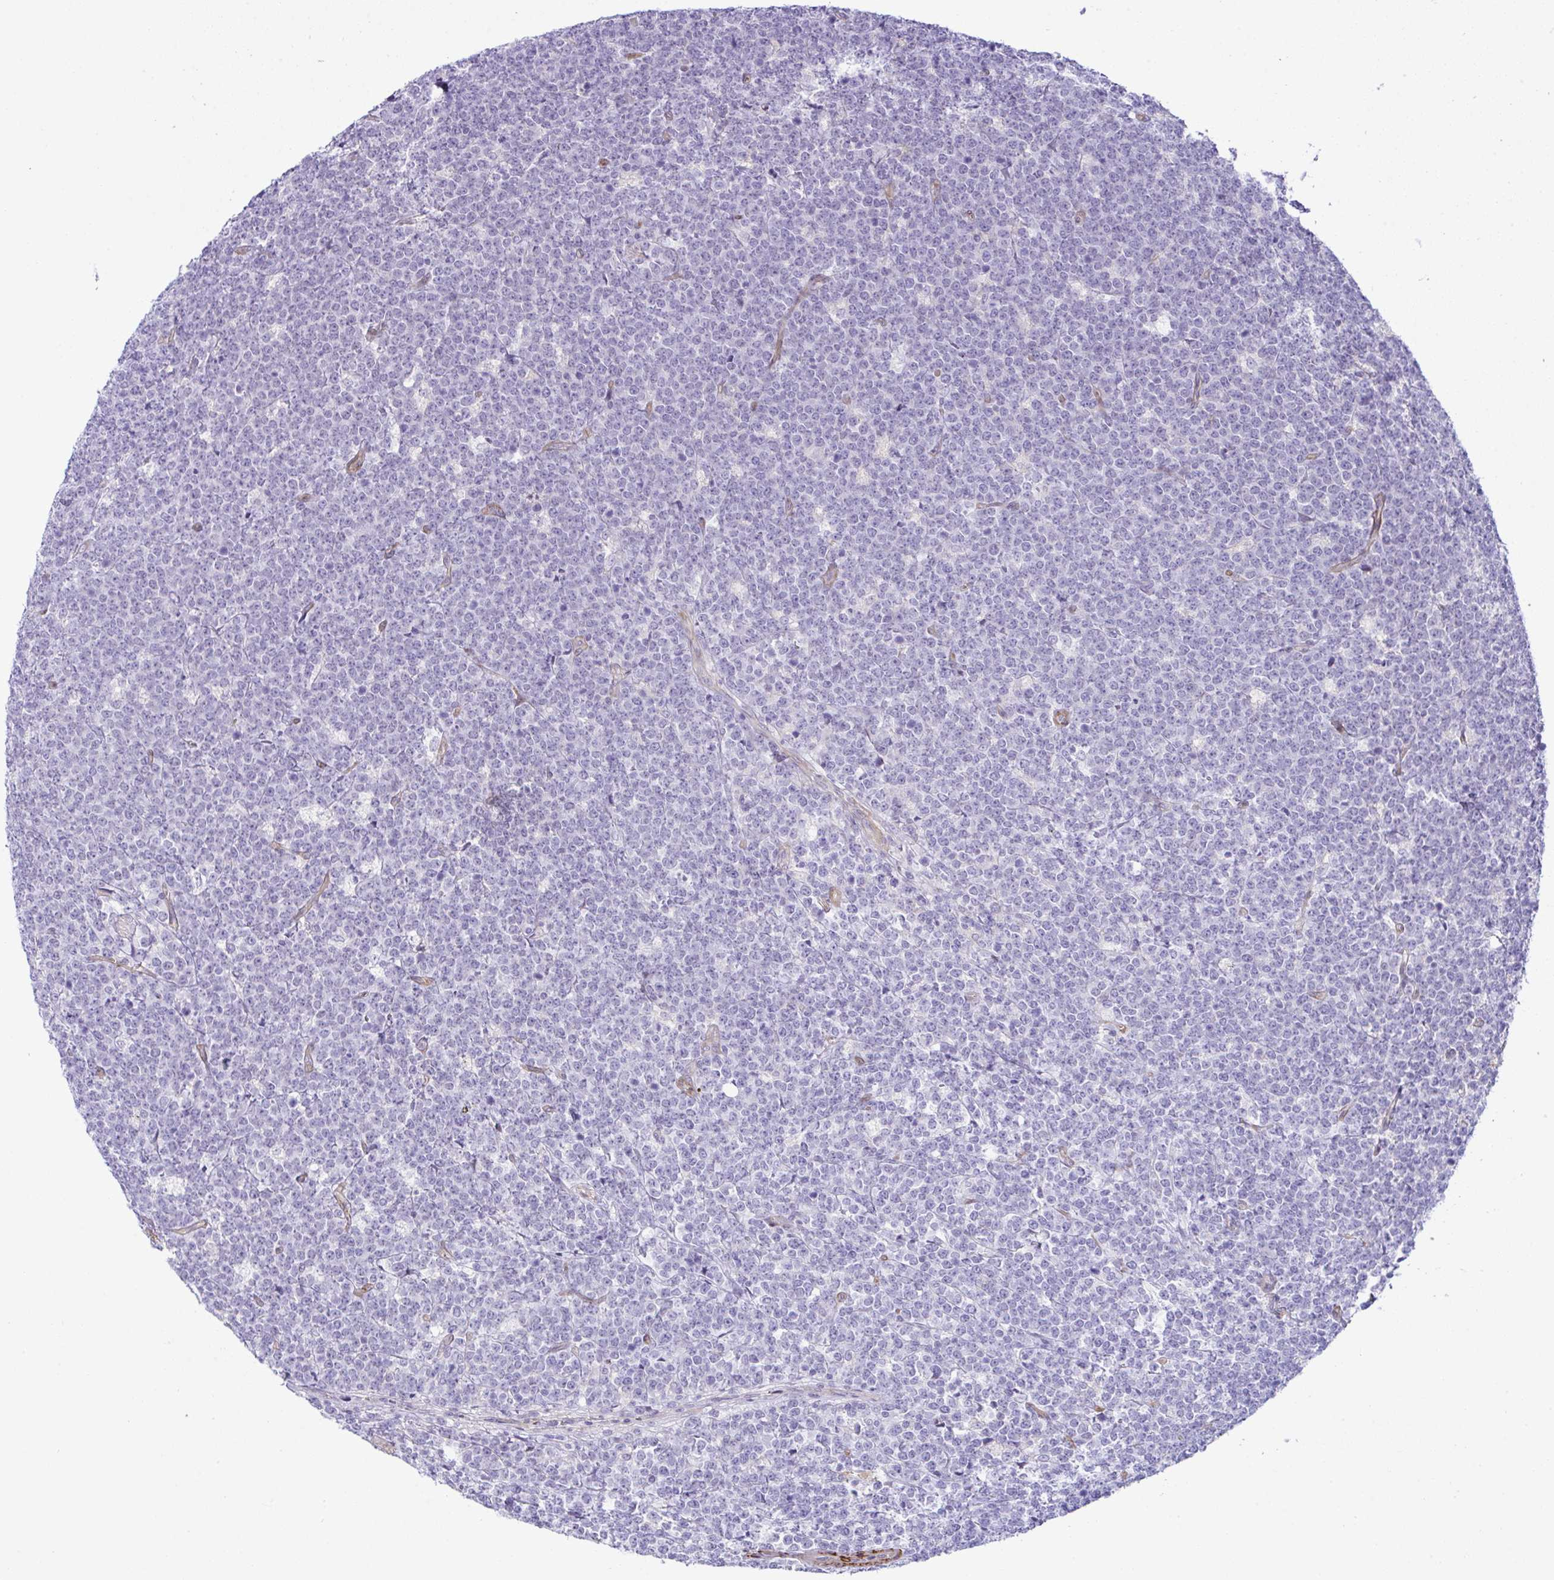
{"staining": {"intensity": "negative", "quantity": "none", "location": "none"}, "tissue": "lymphoma", "cell_type": "Tumor cells", "image_type": "cancer", "snomed": [{"axis": "morphology", "description": "Malignant lymphoma, non-Hodgkin's type, High grade"}, {"axis": "topography", "description": "Small intestine"}, {"axis": "topography", "description": "Colon"}], "caption": "The image reveals no significant positivity in tumor cells of malignant lymphoma, non-Hodgkin's type (high-grade). Brightfield microscopy of IHC stained with DAB (3,3'-diaminobenzidine) (brown) and hematoxylin (blue), captured at high magnification.", "gene": "FBXO34", "patient": {"sex": "male", "age": 8}}